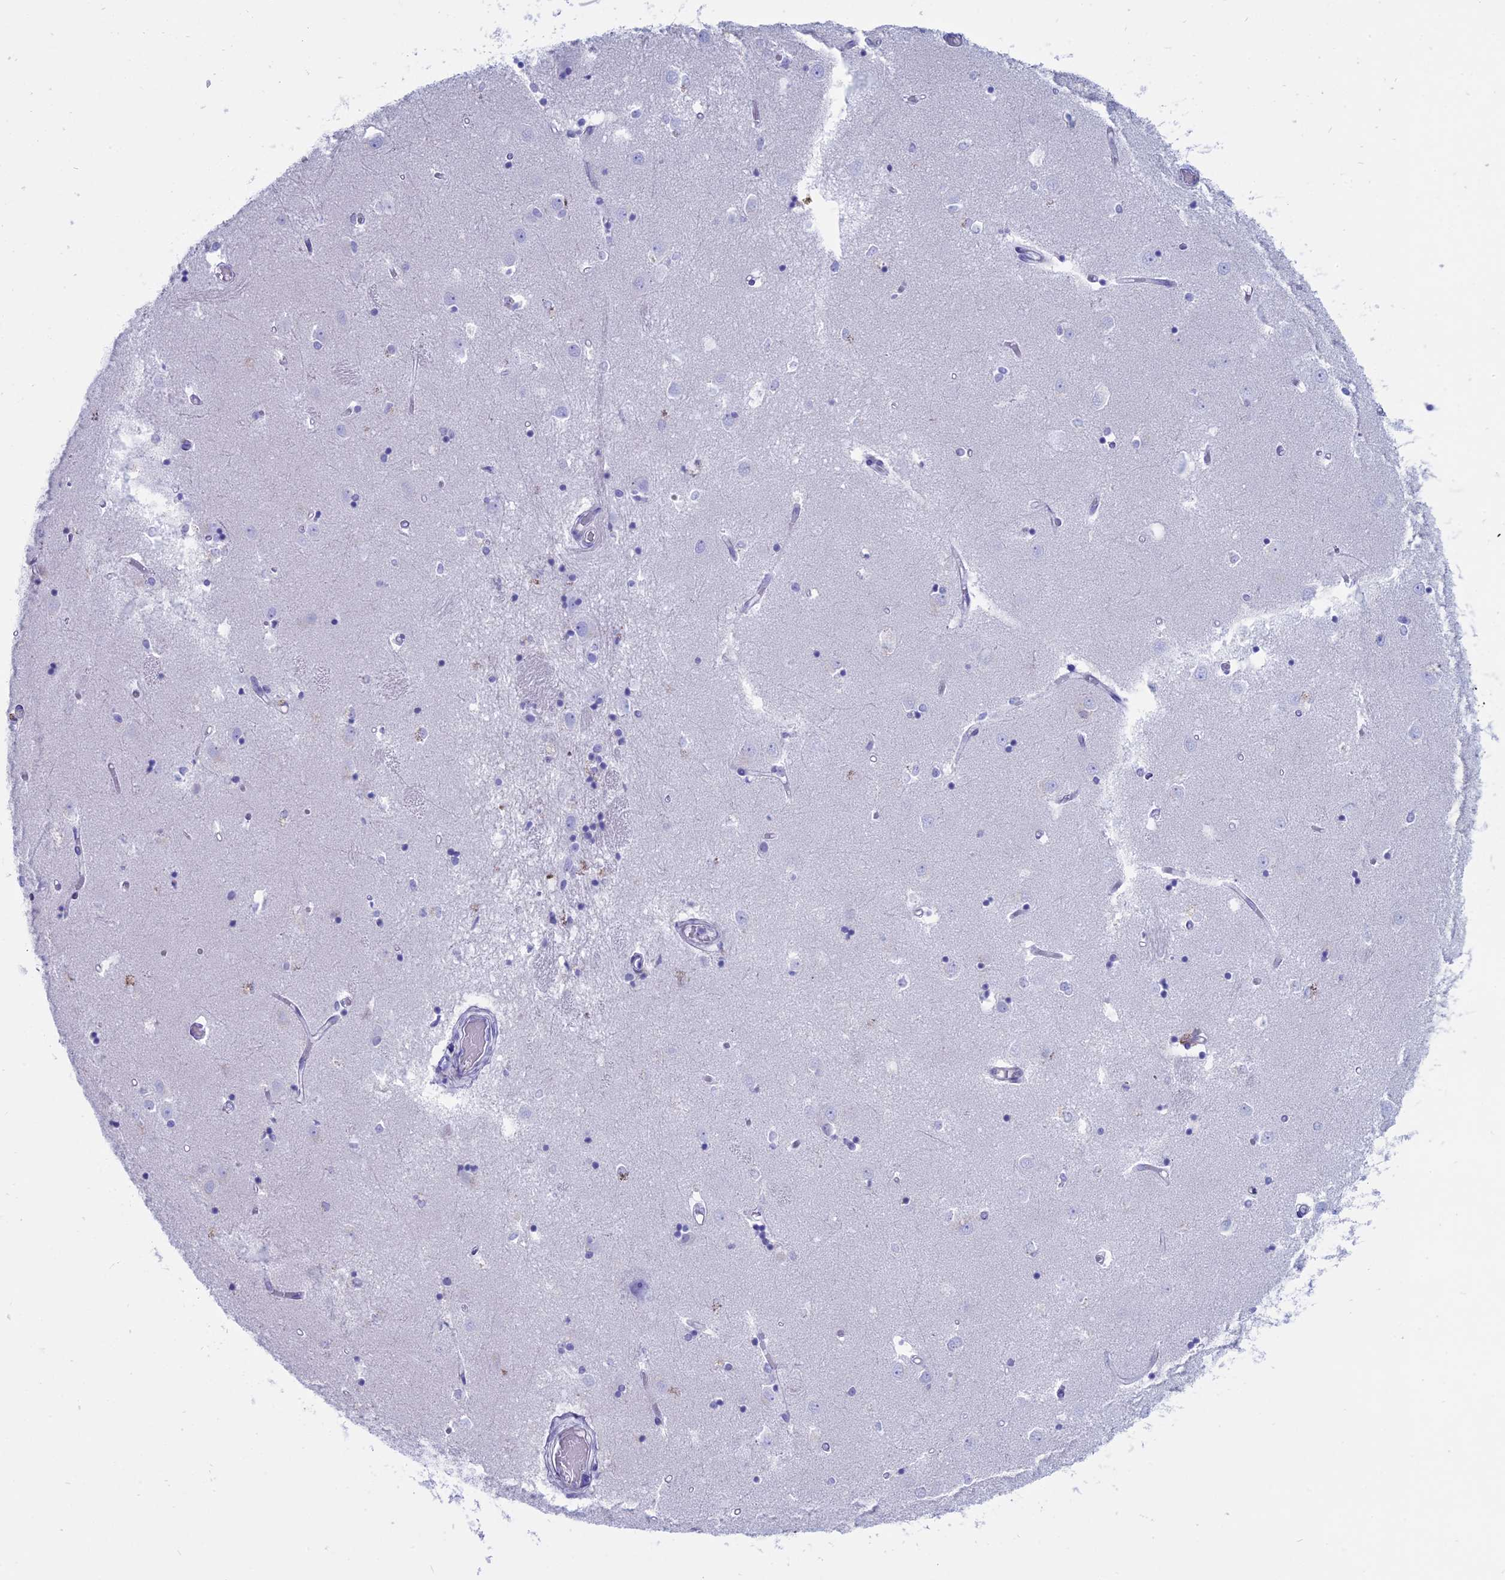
{"staining": {"intensity": "negative", "quantity": "none", "location": "none"}, "tissue": "caudate", "cell_type": "Glial cells", "image_type": "normal", "snomed": [{"axis": "morphology", "description": "Normal tissue, NOS"}, {"axis": "topography", "description": "Lateral ventricle wall"}], "caption": "Immunohistochemistry micrograph of benign human caudate stained for a protein (brown), which displays no staining in glial cells. The staining is performed using DAB (3,3'-diaminobenzidine) brown chromogen with nuclei counter-stained in using hematoxylin.", "gene": "OR2AE1", "patient": {"sex": "male", "age": 45}}